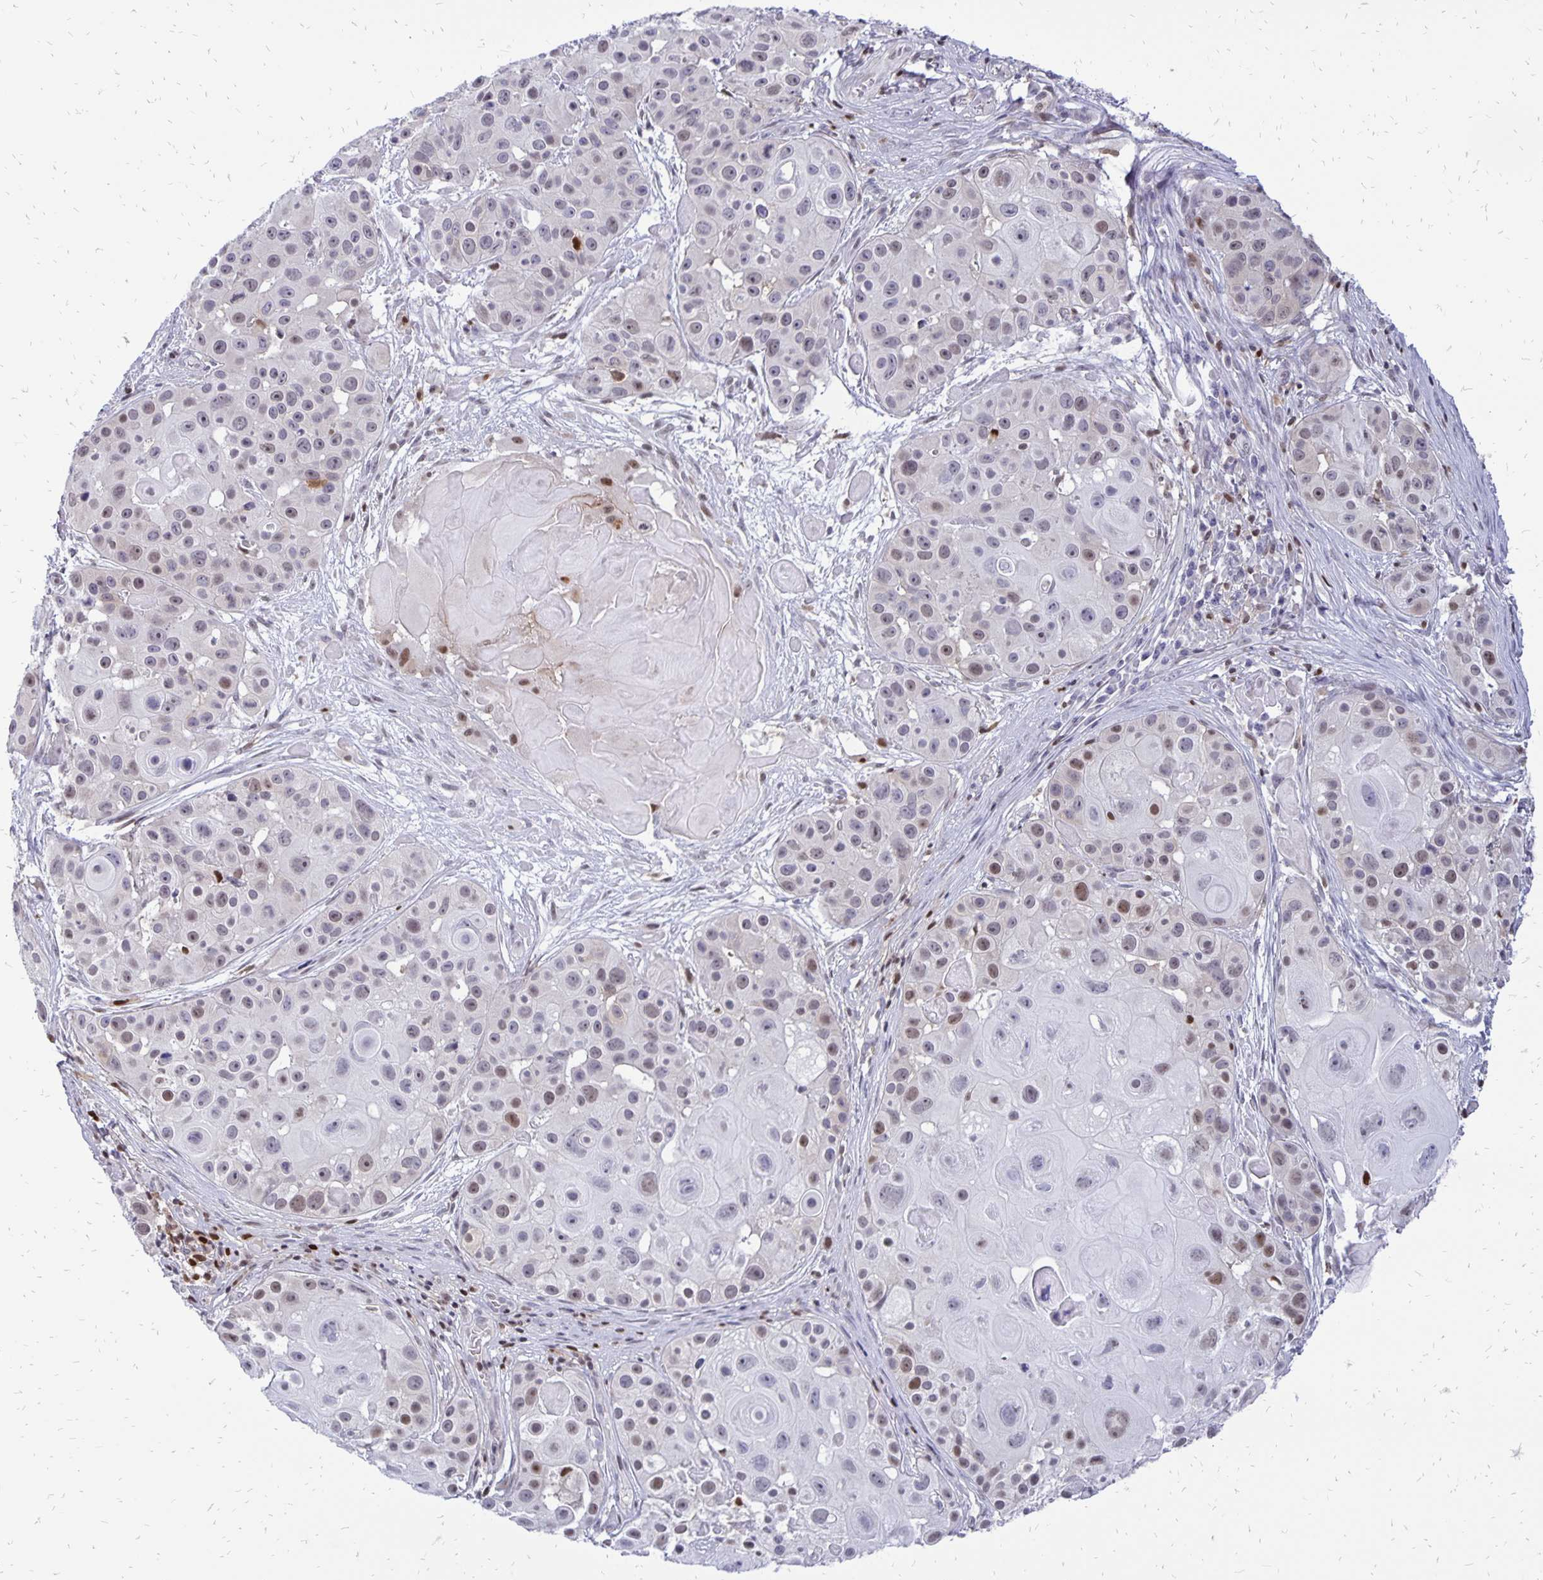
{"staining": {"intensity": "weak", "quantity": "25%-75%", "location": "nuclear"}, "tissue": "skin cancer", "cell_type": "Tumor cells", "image_type": "cancer", "snomed": [{"axis": "morphology", "description": "Squamous cell carcinoma, NOS"}, {"axis": "topography", "description": "Skin"}], "caption": "Brown immunohistochemical staining in squamous cell carcinoma (skin) exhibits weak nuclear positivity in approximately 25%-75% of tumor cells.", "gene": "DCK", "patient": {"sex": "male", "age": 92}}